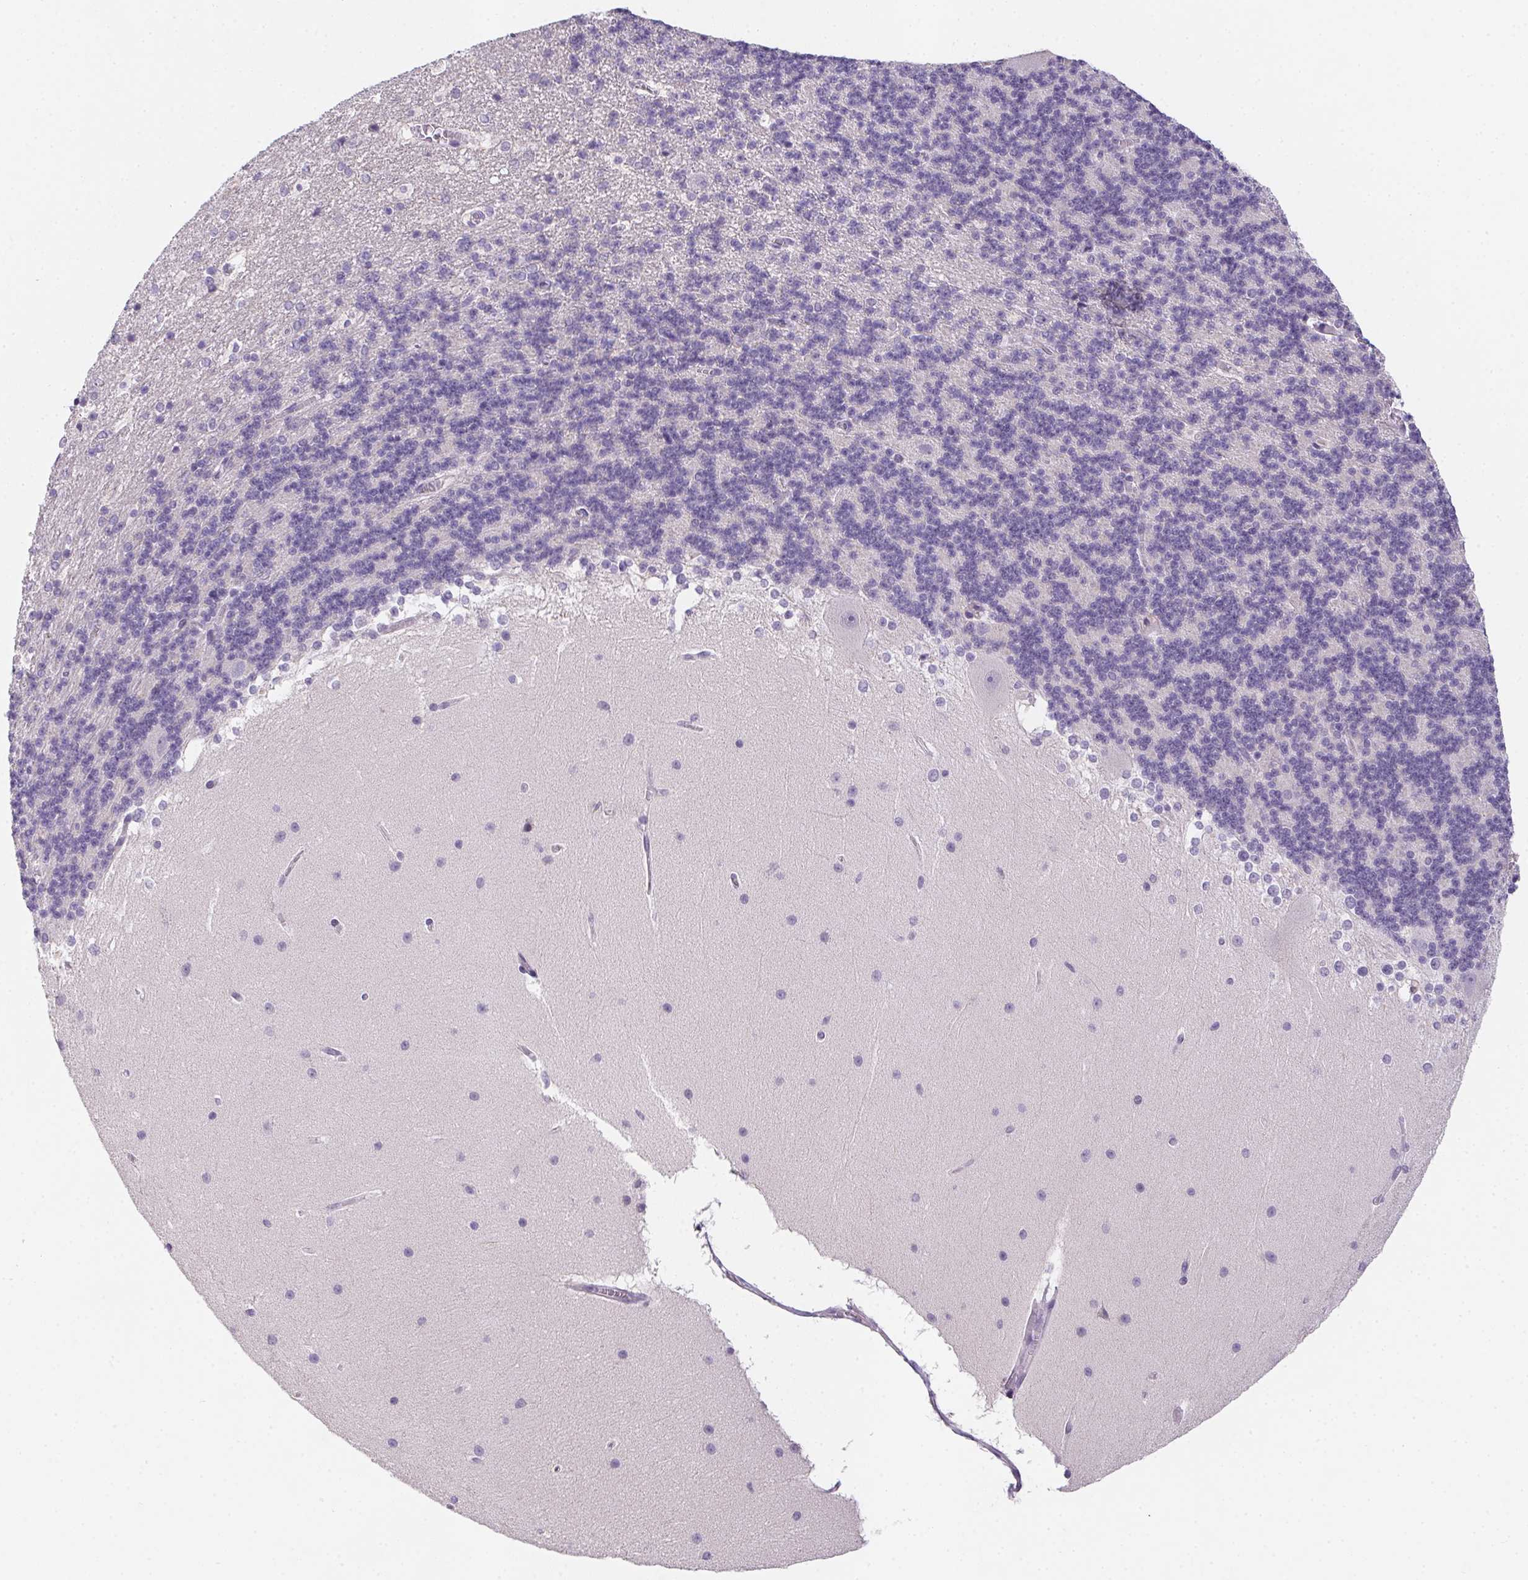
{"staining": {"intensity": "negative", "quantity": "none", "location": "none"}, "tissue": "cerebellum", "cell_type": "Cells in granular layer", "image_type": "normal", "snomed": [{"axis": "morphology", "description": "Normal tissue, NOS"}, {"axis": "topography", "description": "Cerebellum"}], "caption": "A histopathology image of cerebellum stained for a protein displays no brown staining in cells in granular layer.", "gene": "HELLS", "patient": {"sex": "female", "age": 19}}